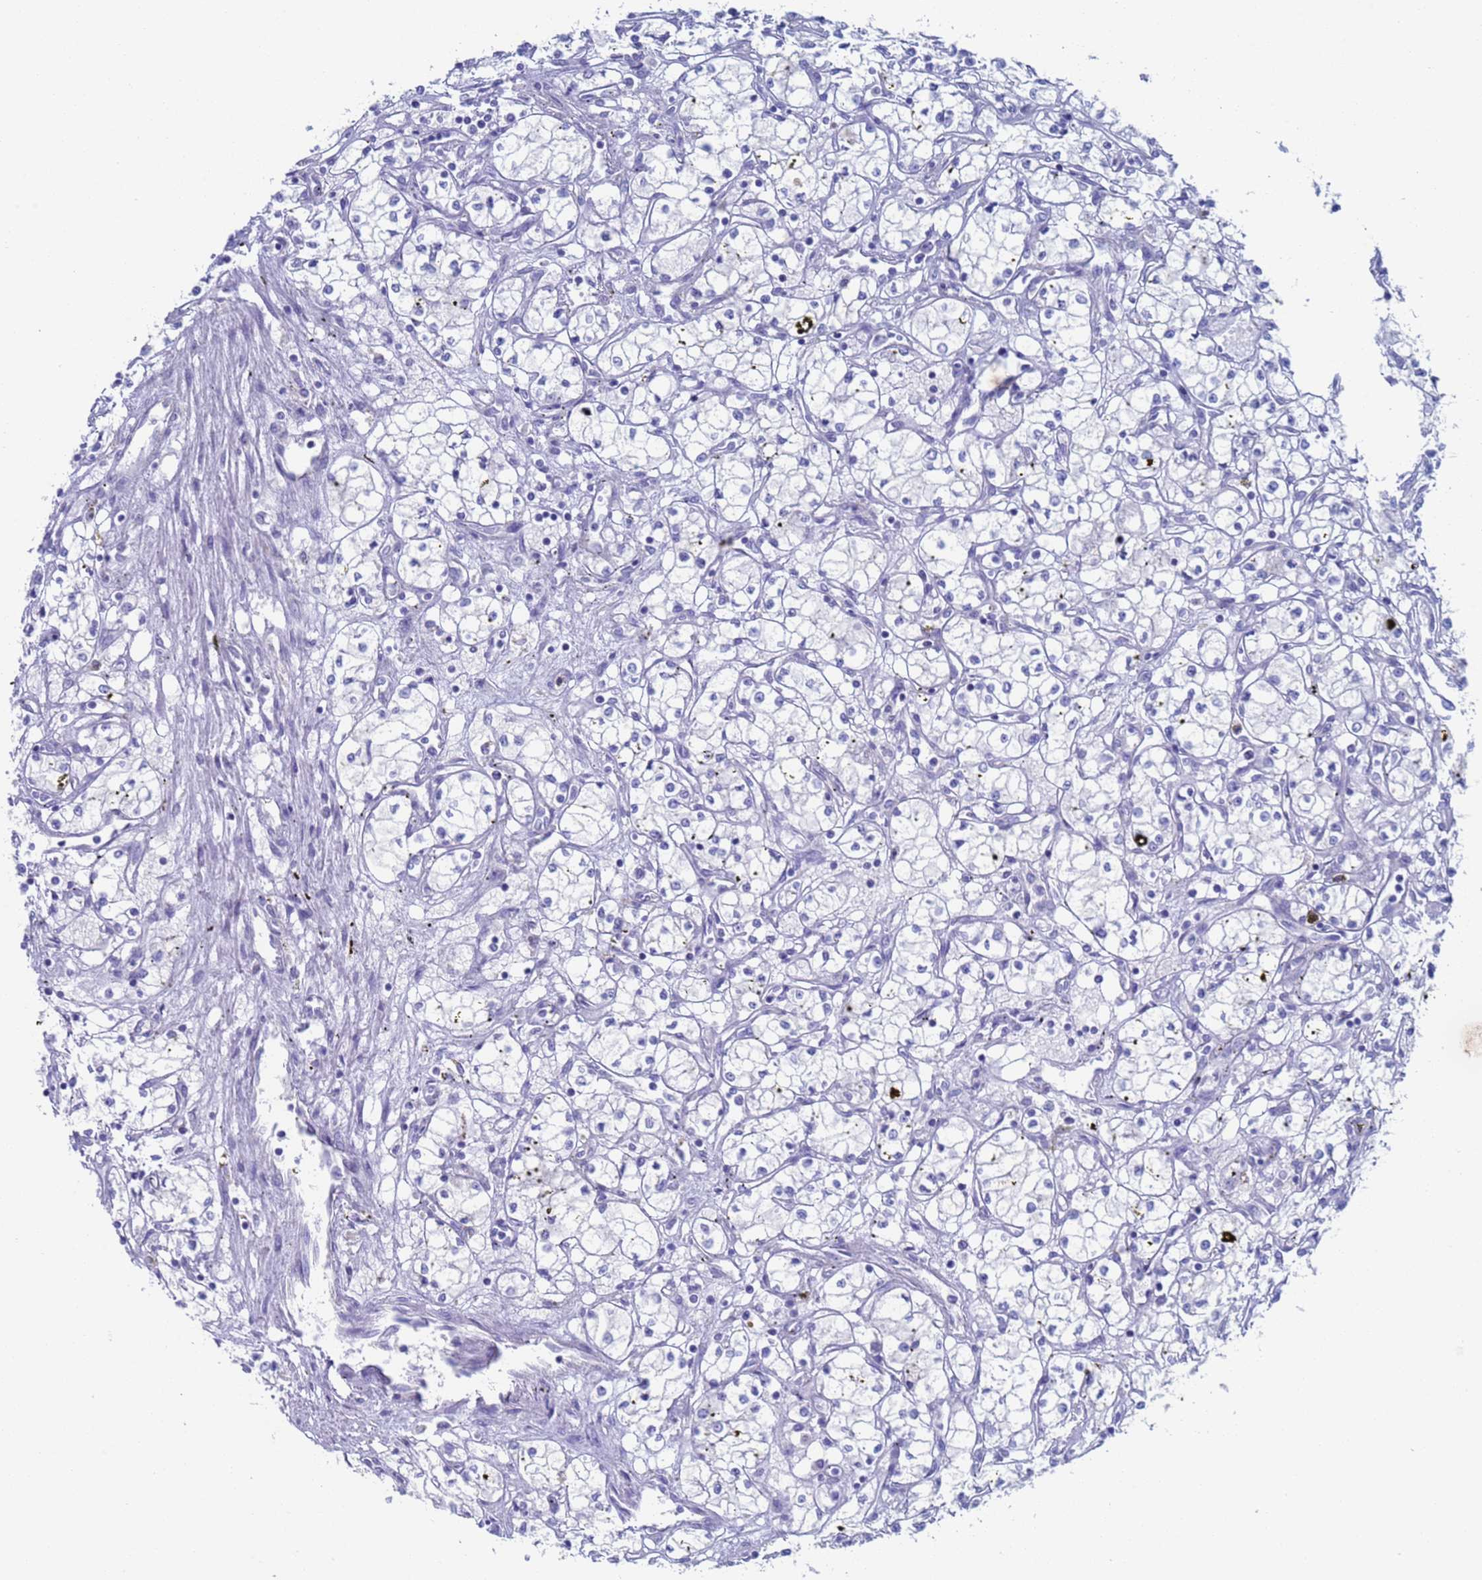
{"staining": {"intensity": "negative", "quantity": "none", "location": "none"}, "tissue": "renal cancer", "cell_type": "Tumor cells", "image_type": "cancer", "snomed": [{"axis": "morphology", "description": "Adenocarcinoma, NOS"}, {"axis": "topography", "description": "Kidney"}], "caption": "Renal cancer (adenocarcinoma) was stained to show a protein in brown. There is no significant staining in tumor cells.", "gene": "PET117", "patient": {"sex": "male", "age": 59}}